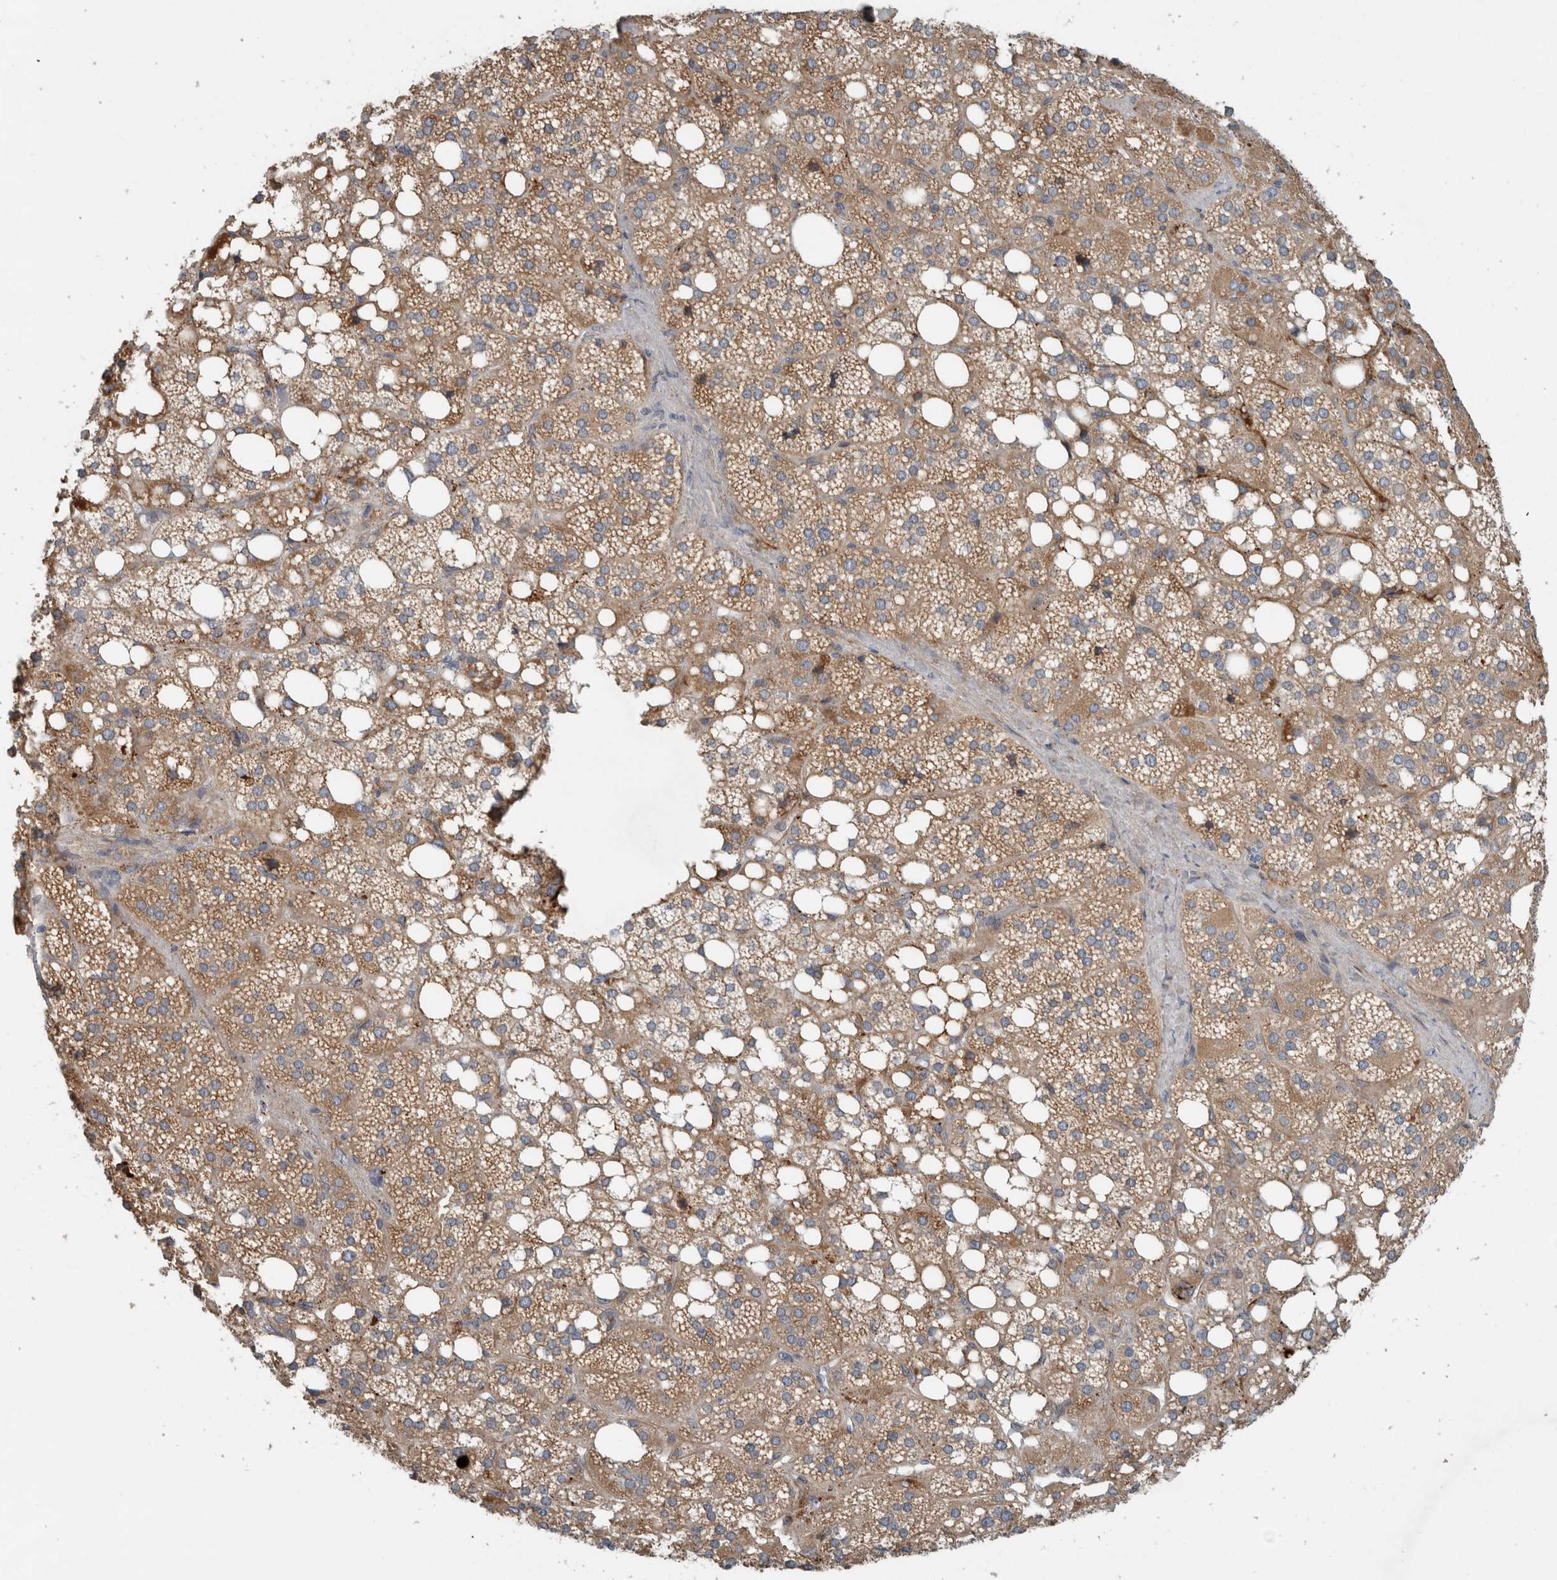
{"staining": {"intensity": "moderate", "quantity": ">75%", "location": "cytoplasmic/membranous"}, "tissue": "adrenal gland", "cell_type": "Glandular cells", "image_type": "normal", "snomed": [{"axis": "morphology", "description": "Normal tissue, NOS"}, {"axis": "topography", "description": "Adrenal gland"}], "caption": "Adrenal gland stained for a protein shows moderate cytoplasmic/membranous positivity in glandular cells. The staining is performed using DAB (3,3'-diaminobenzidine) brown chromogen to label protein expression. The nuclei are counter-stained blue using hematoxylin.", "gene": "FN1", "patient": {"sex": "female", "age": 59}}